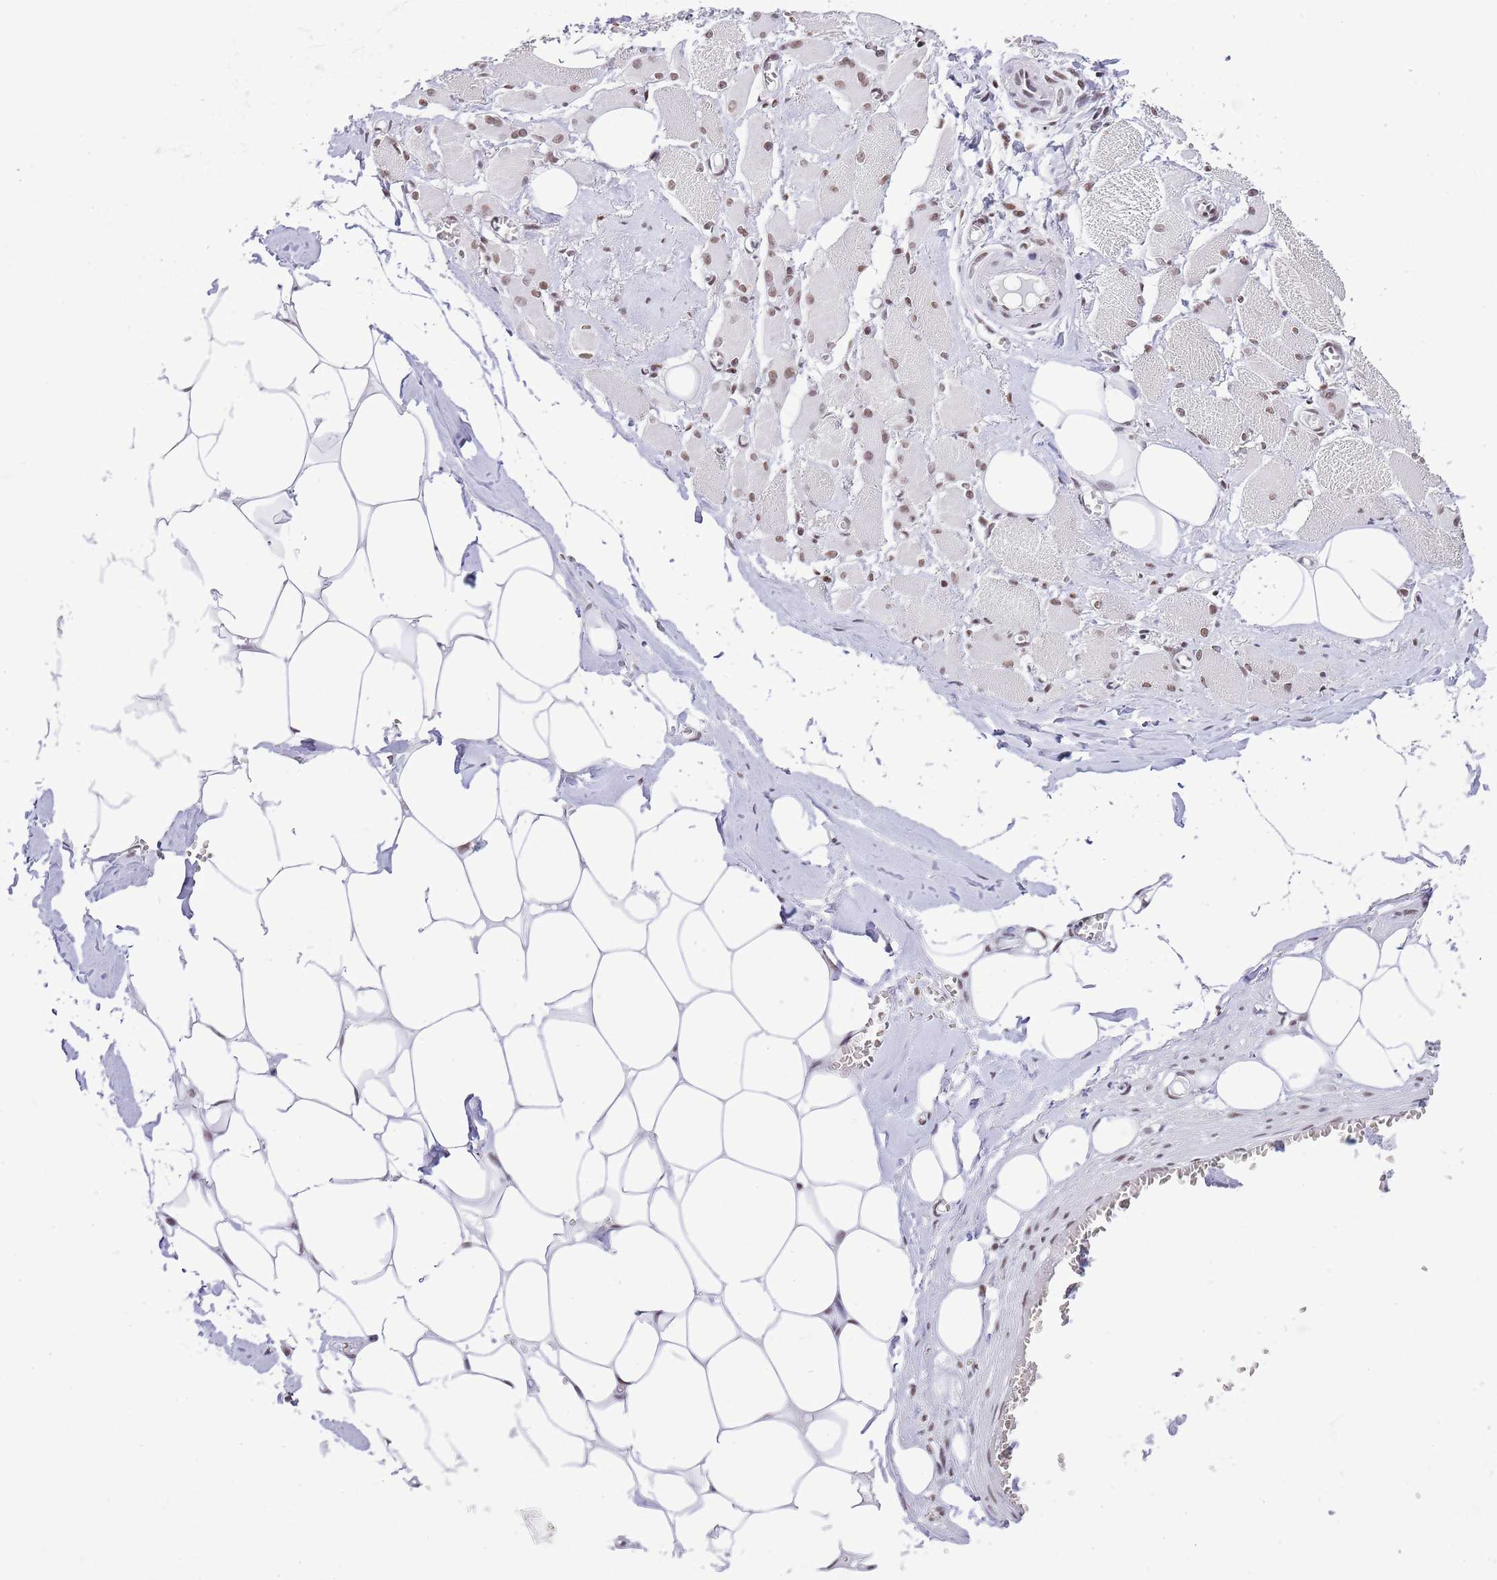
{"staining": {"intensity": "moderate", "quantity": ">75%", "location": "nuclear"}, "tissue": "skeletal muscle", "cell_type": "Myocytes", "image_type": "normal", "snomed": [{"axis": "morphology", "description": "Normal tissue, NOS"}, {"axis": "morphology", "description": "Basal cell carcinoma"}, {"axis": "topography", "description": "Skeletal muscle"}], "caption": "This histopathology image displays benign skeletal muscle stained with immunohistochemistry (IHC) to label a protein in brown. The nuclear of myocytes show moderate positivity for the protein. Nuclei are counter-stained blue.", "gene": "SF3A2", "patient": {"sex": "female", "age": 64}}